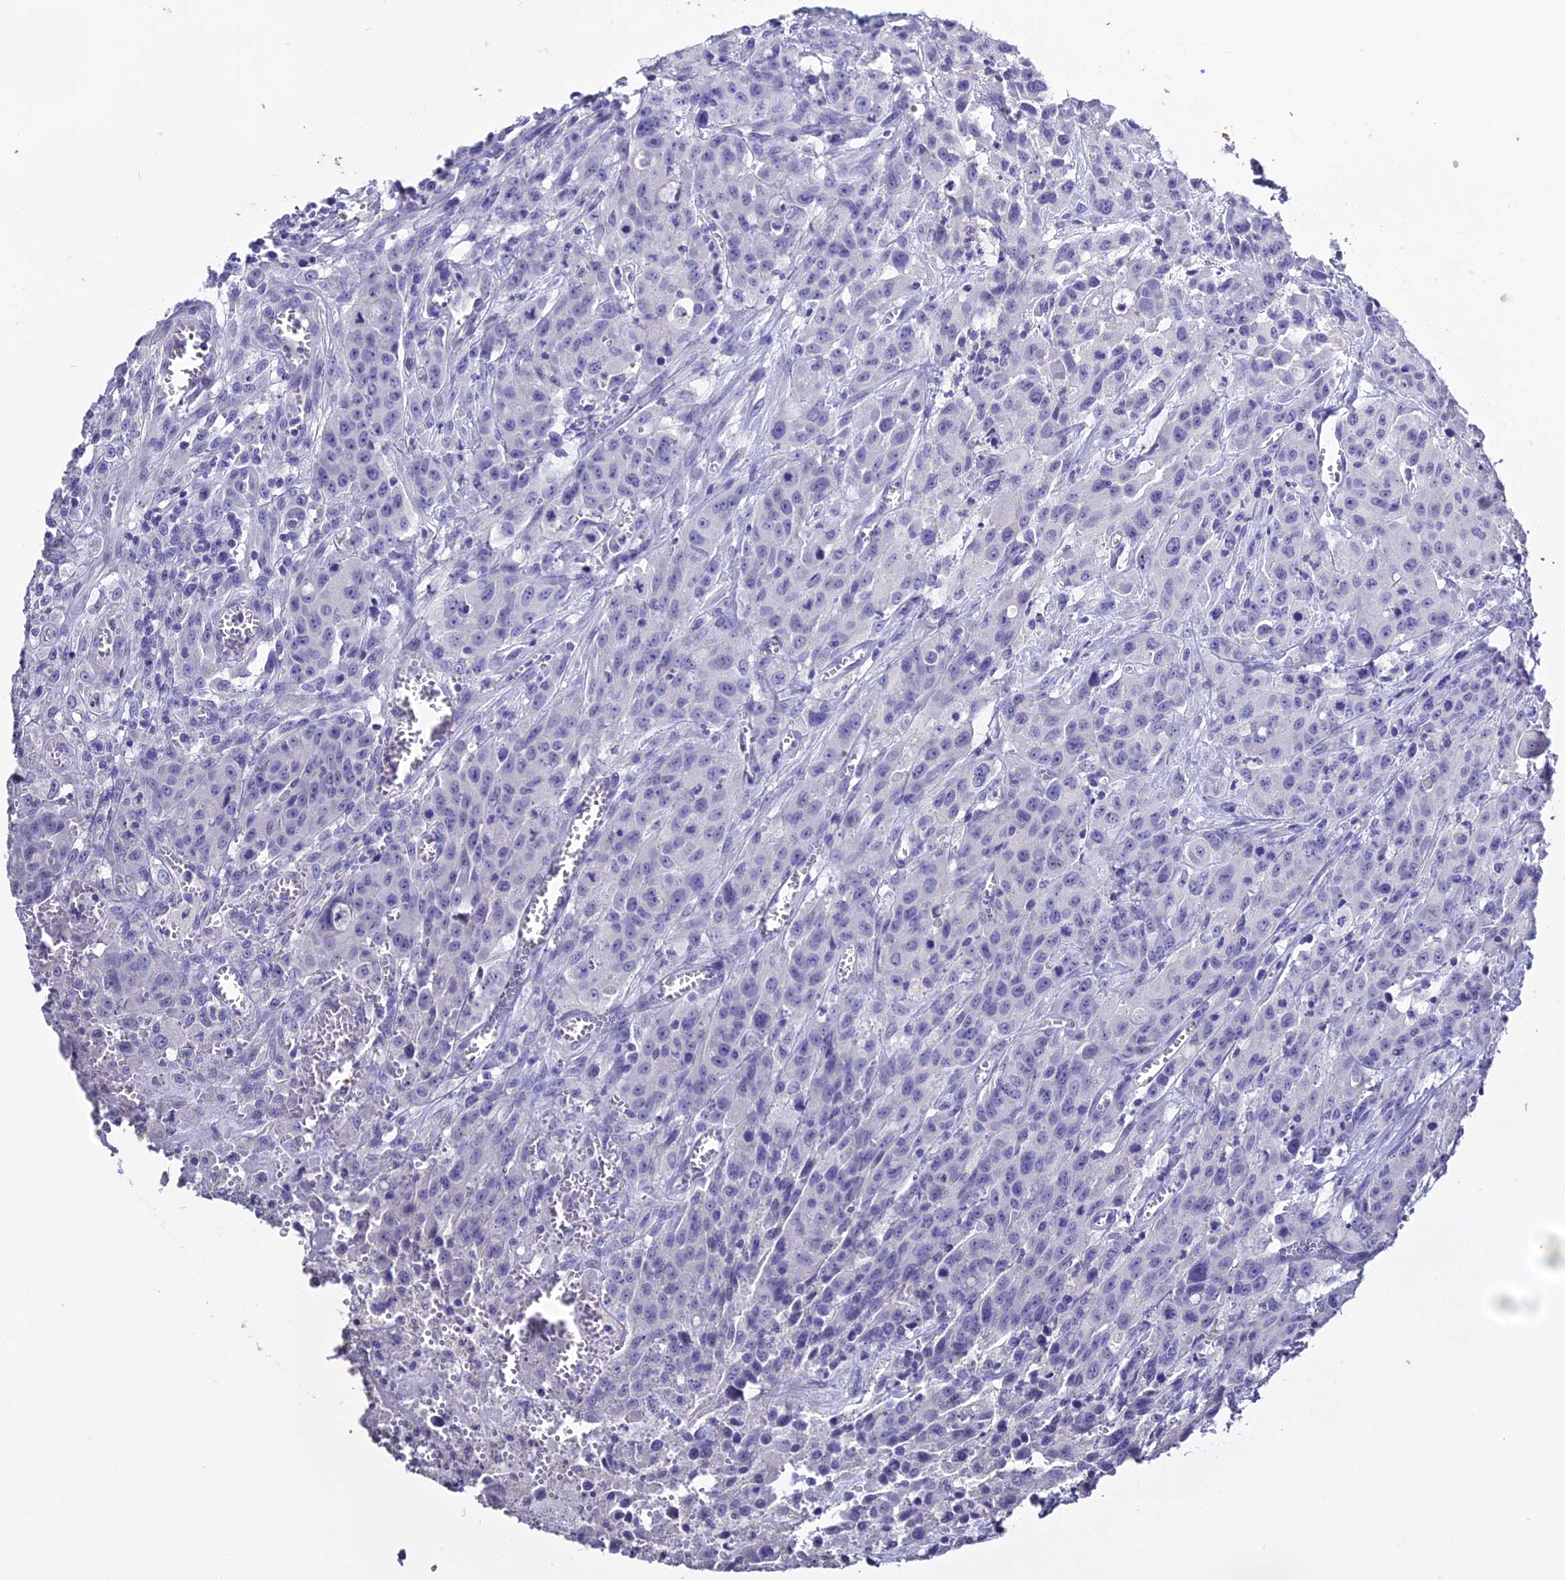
{"staining": {"intensity": "negative", "quantity": "none", "location": "none"}, "tissue": "colorectal cancer", "cell_type": "Tumor cells", "image_type": "cancer", "snomed": [{"axis": "morphology", "description": "Adenocarcinoma, NOS"}, {"axis": "topography", "description": "Colon"}], "caption": "Immunohistochemistry of adenocarcinoma (colorectal) demonstrates no positivity in tumor cells.", "gene": "S100A7", "patient": {"sex": "male", "age": 62}}